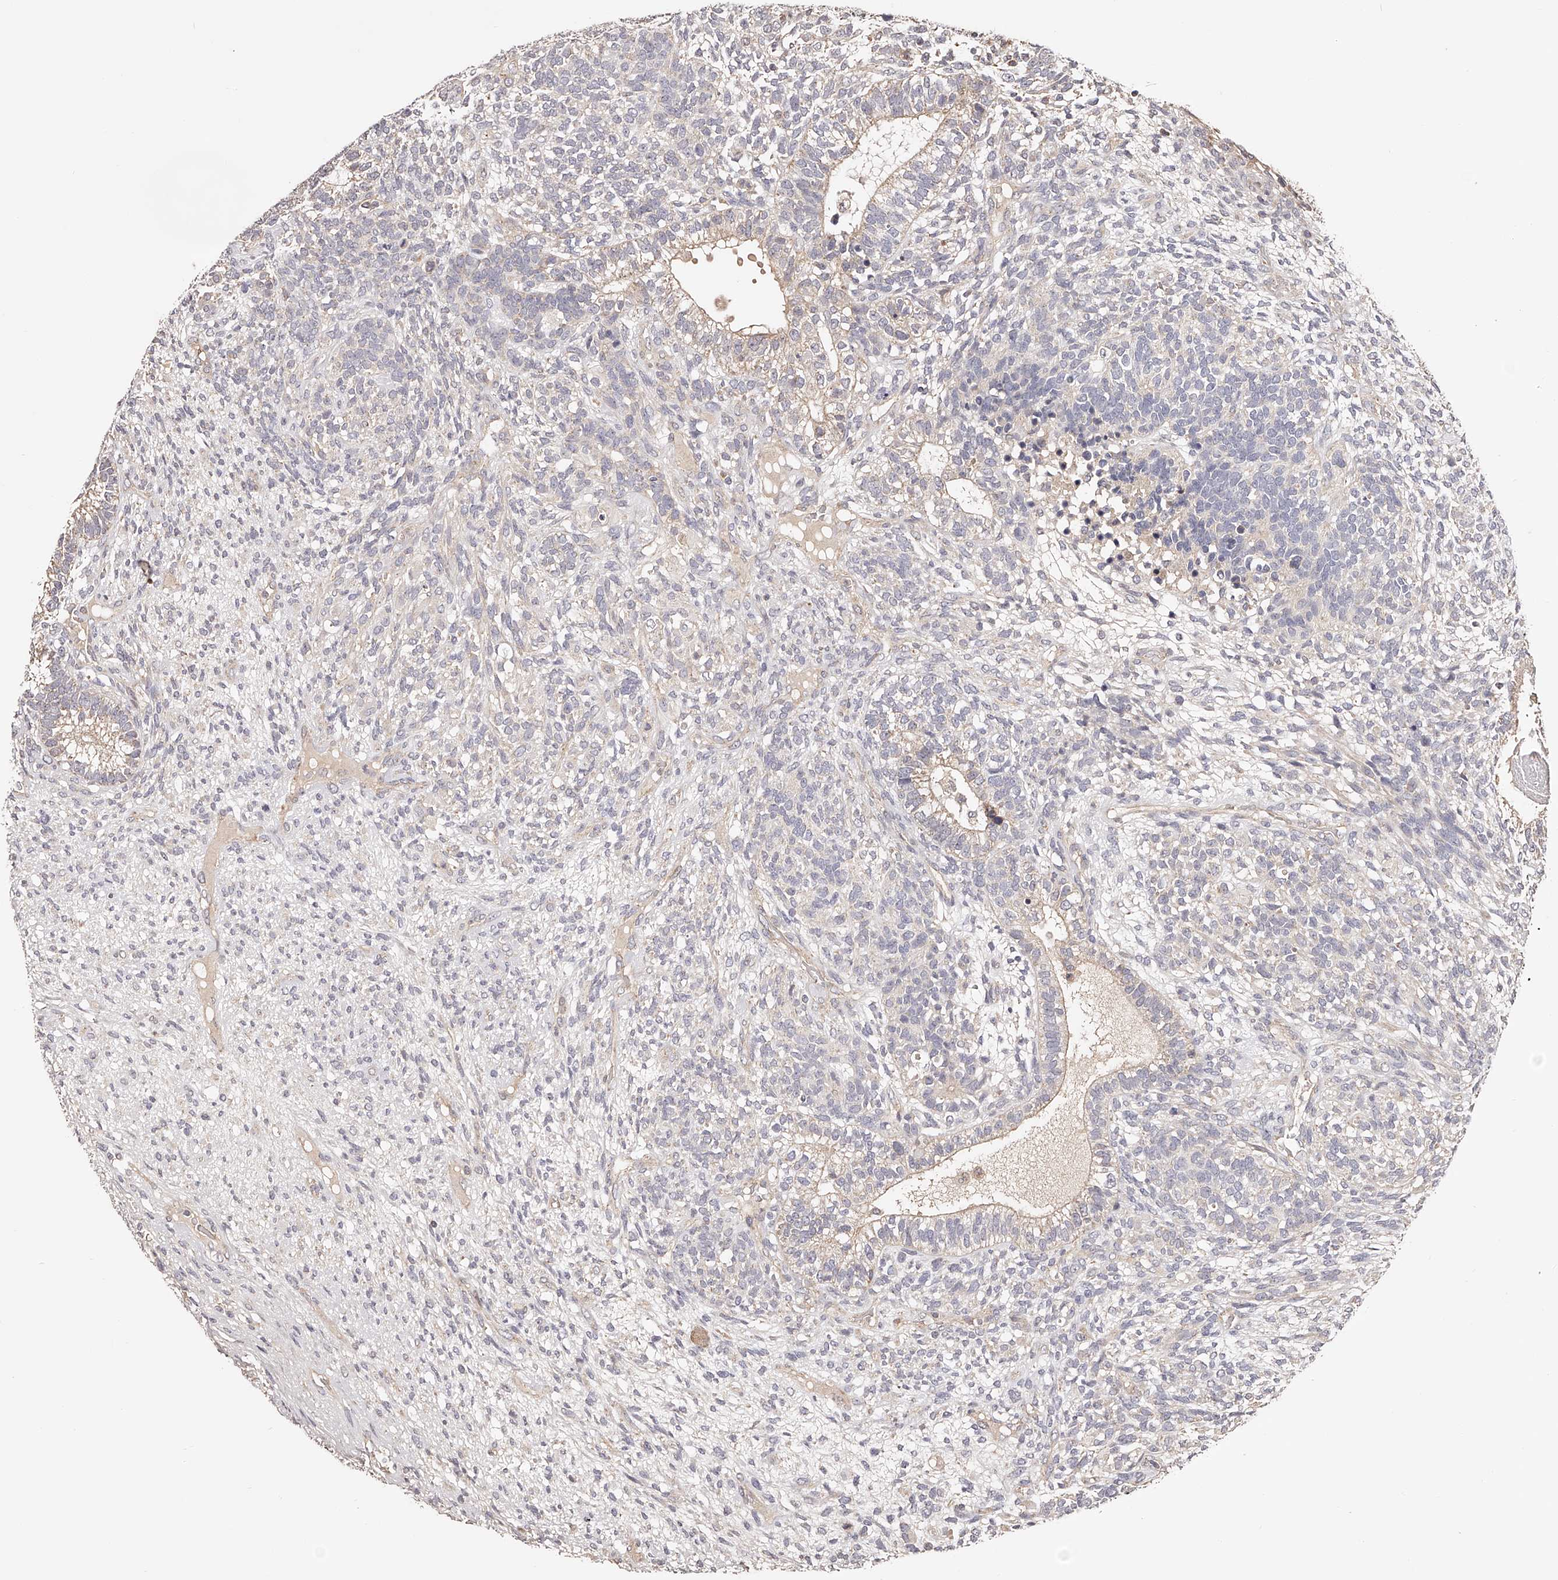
{"staining": {"intensity": "negative", "quantity": "none", "location": "none"}, "tissue": "testis cancer", "cell_type": "Tumor cells", "image_type": "cancer", "snomed": [{"axis": "morphology", "description": "Seminoma, NOS"}, {"axis": "morphology", "description": "Carcinoma, Embryonal, NOS"}, {"axis": "topography", "description": "Testis"}], "caption": "Tumor cells are negative for protein expression in human testis cancer (embryonal carcinoma).", "gene": "USP21", "patient": {"sex": "male", "age": 28}}